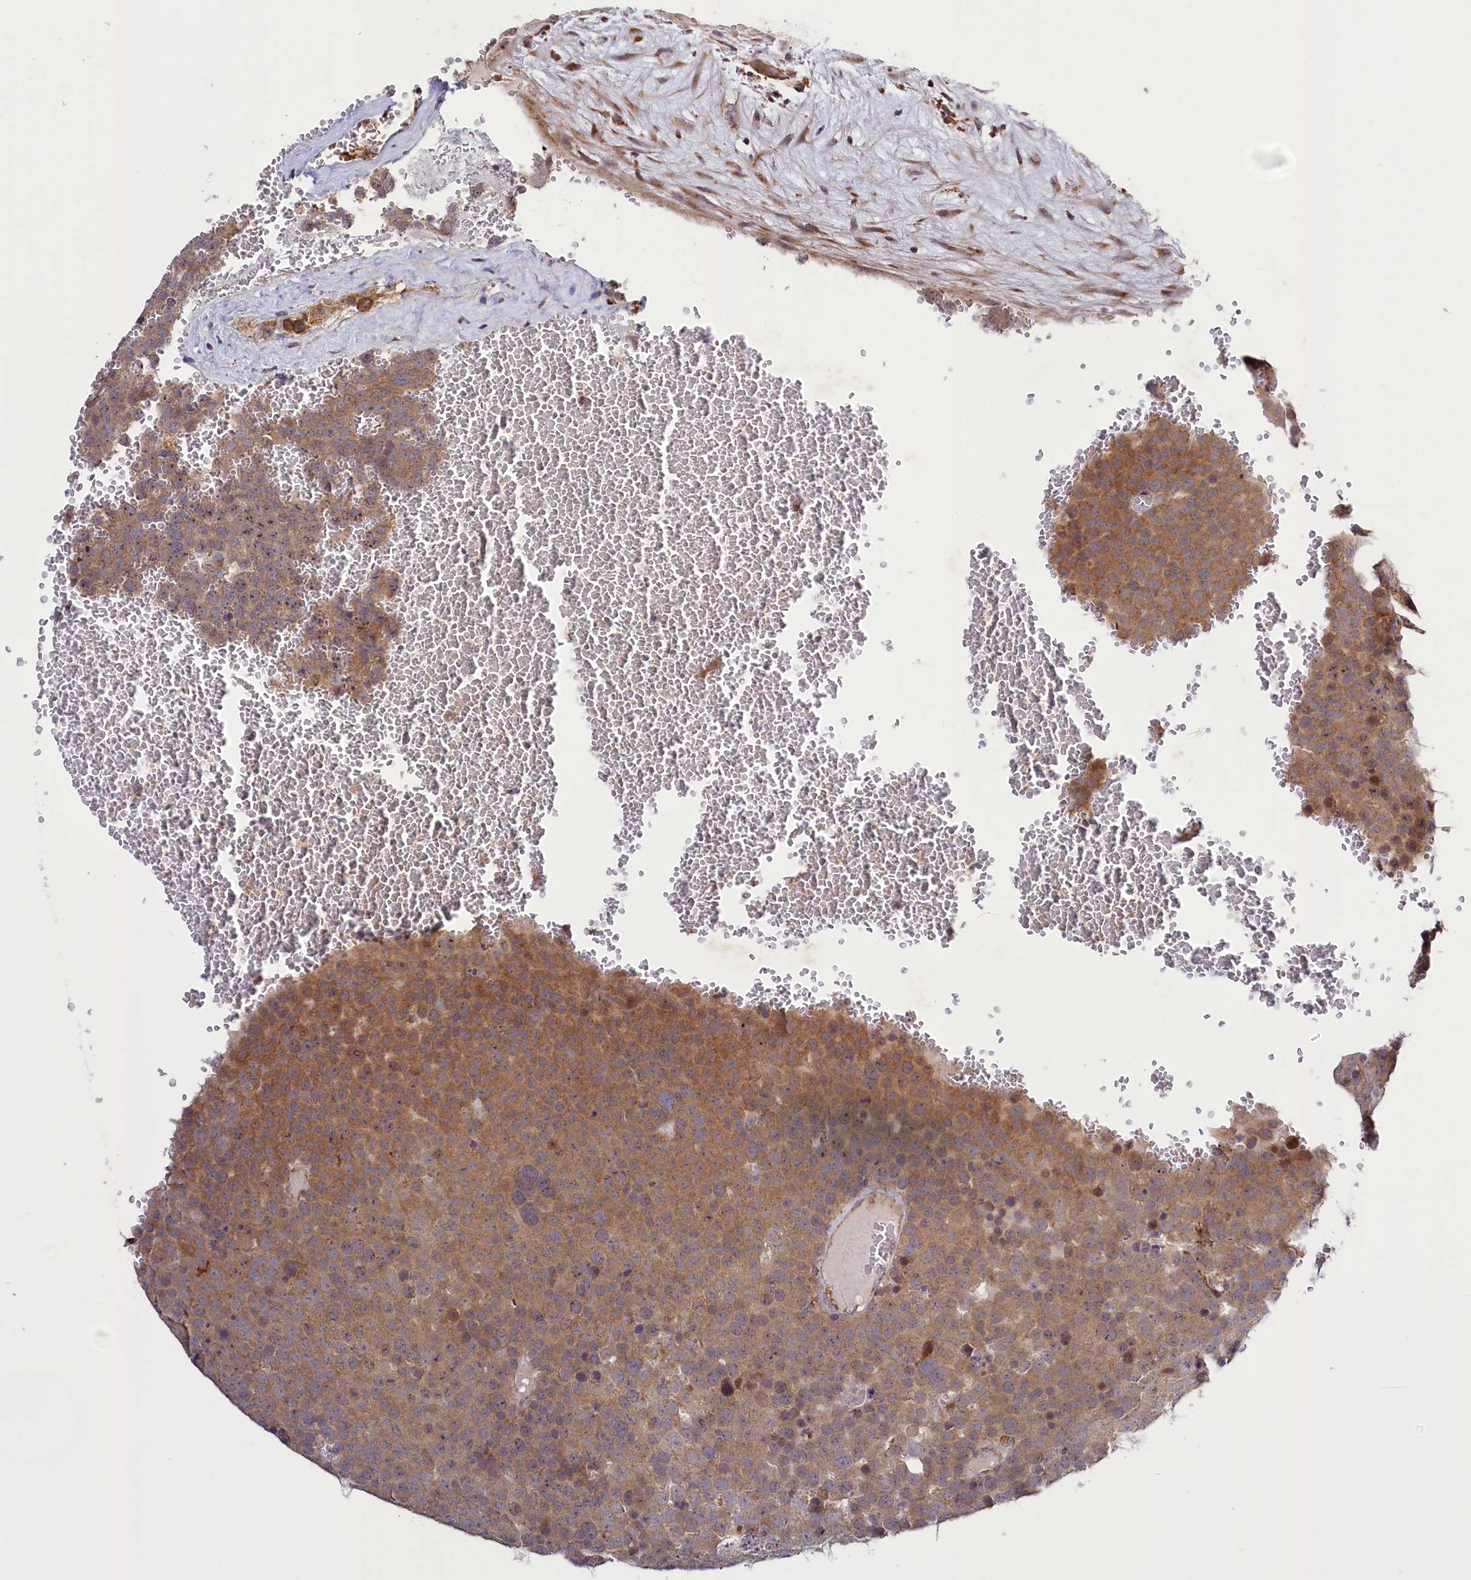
{"staining": {"intensity": "moderate", "quantity": ">75%", "location": "cytoplasmic/membranous"}, "tissue": "testis cancer", "cell_type": "Tumor cells", "image_type": "cancer", "snomed": [{"axis": "morphology", "description": "Seminoma, NOS"}, {"axis": "topography", "description": "Testis"}], "caption": "IHC (DAB) staining of testis cancer (seminoma) demonstrates moderate cytoplasmic/membranous protein staining in about >75% of tumor cells.", "gene": "DYNC2H1", "patient": {"sex": "male", "age": 71}}